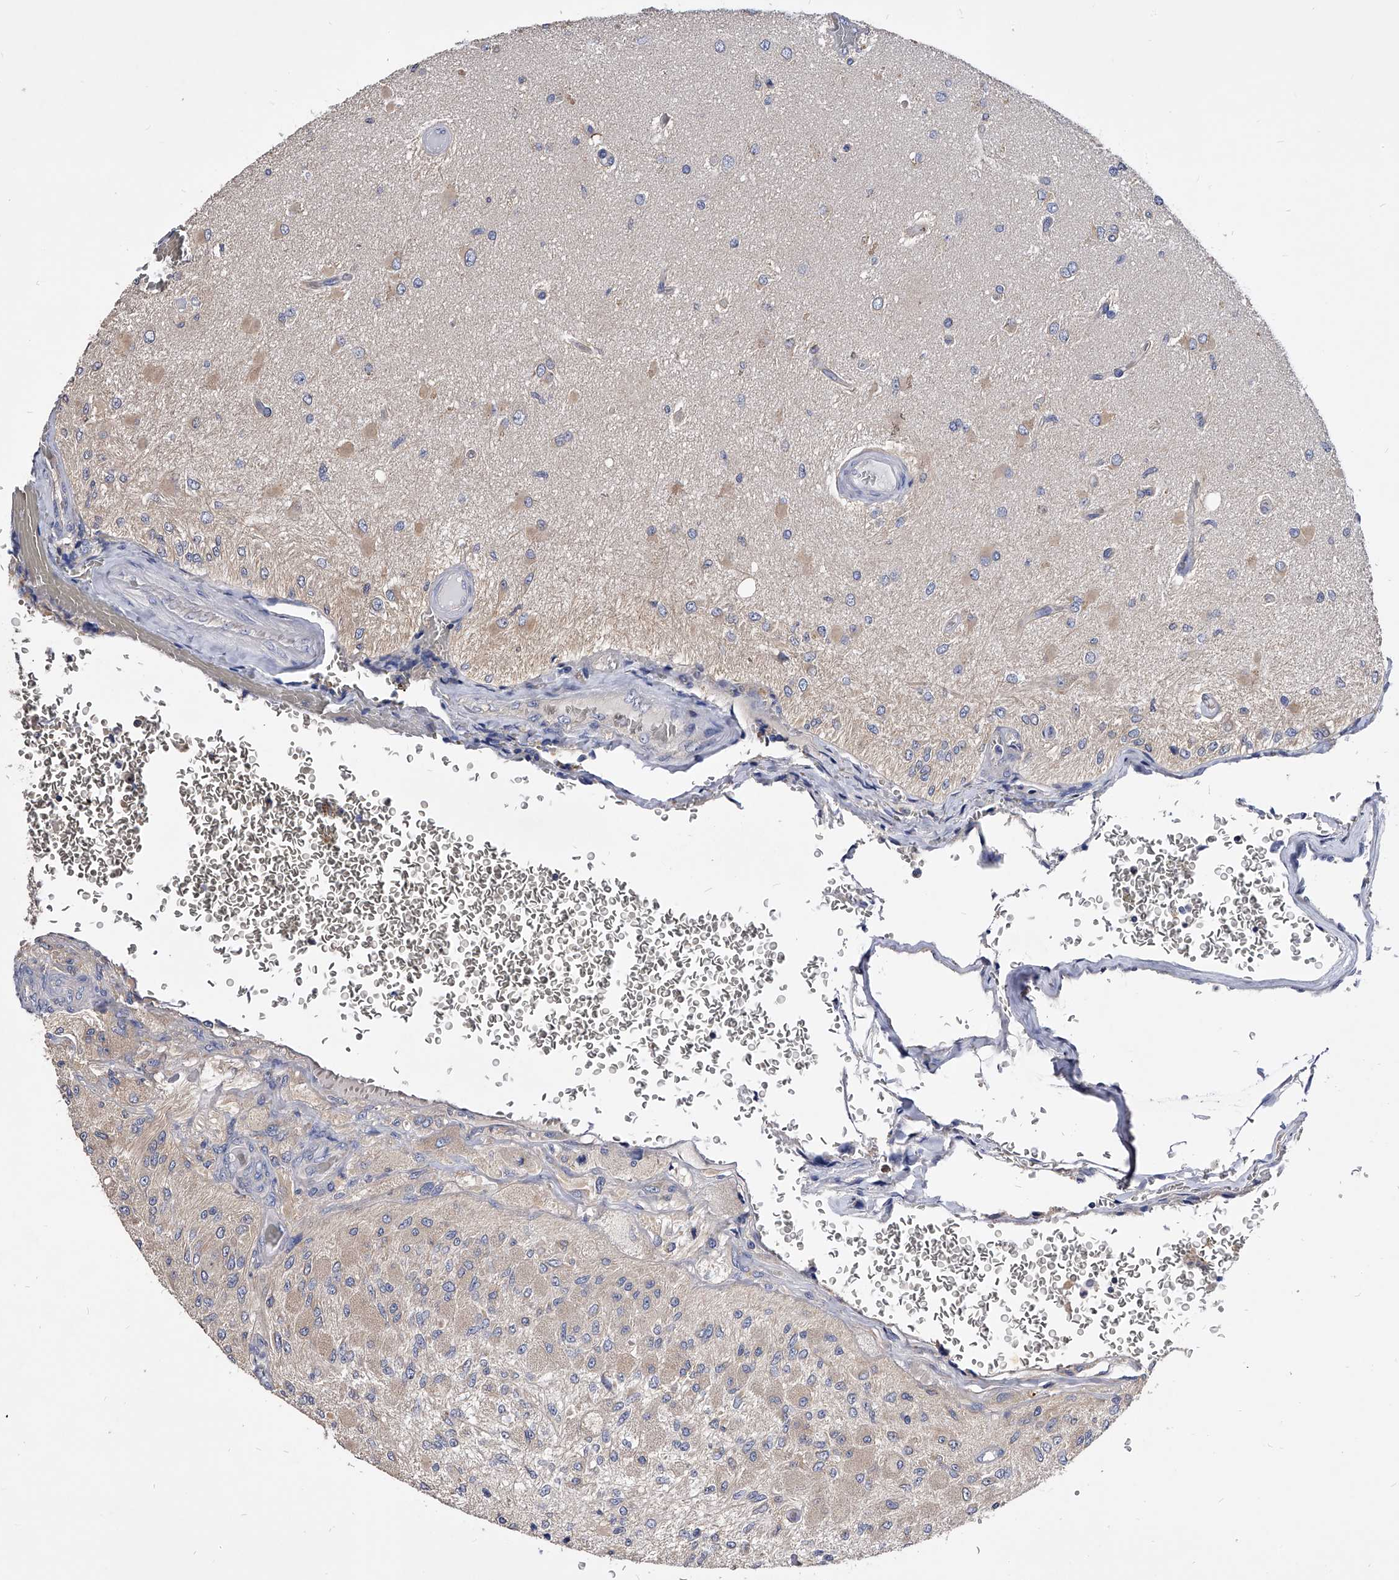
{"staining": {"intensity": "weak", "quantity": "<25%", "location": "cytoplasmic/membranous"}, "tissue": "glioma", "cell_type": "Tumor cells", "image_type": "cancer", "snomed": [{"axis": "morphology", "description": "Normal tissue, NOS"}, {"axis": "morphology", "description": "Glioma, malignant, High grade"}, {"axis": "topography", "description": "Cerebral cortex"}], "caption": "IHC of malignant high-grade glioma displays no expression in tumor cells. (Brightfield microscopy of DAB IHC at high magnification).", "gene": "APEH", "patient": {"sex": "male", "age": 77}}